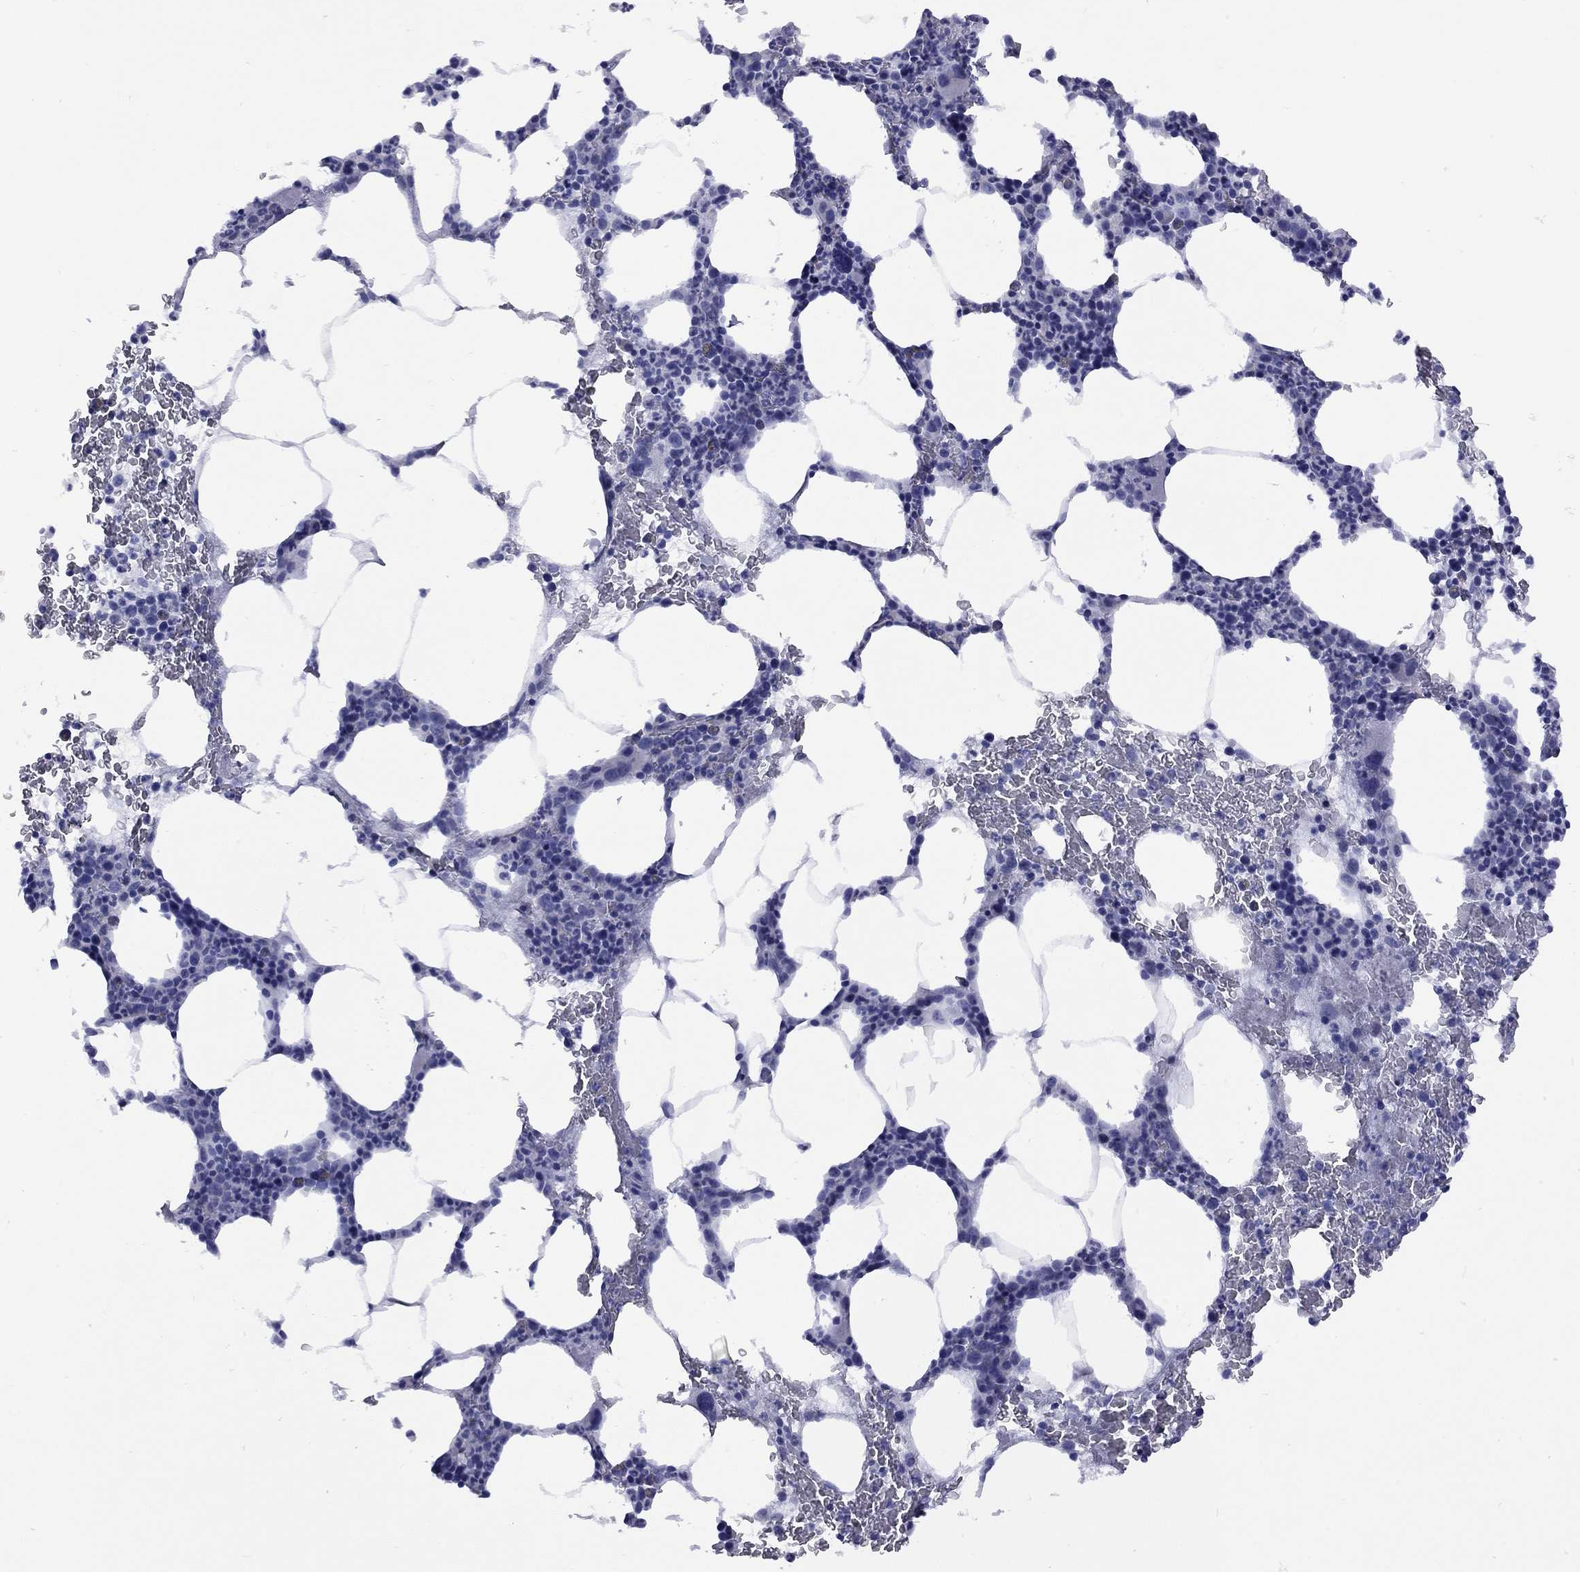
{"staining": {"intensity": "negative", "quantity": "none", "location": "none"}, "tissue": "bone marrow", "cell_type": "Hematopoietic cells", "image_type": "normal", "snomed": [{"axis": "morphology", "description": "Normal tissue, NOS"}, {"axis": "topography", "description": "Bone marrow"}], "caption": "This image is of benign bone marrow stained with immunohistochemistry to label a protein in brown with the nuclei are counter-stained blue. There is no positivity in hematopoietic cells. (Brightfield microscopy of DAB (3,3'-diaminobenzidine) immunohistochemistry at high magnification).", "gene": "EPPIN", "patient": {"sex": "male", "age": 83}}